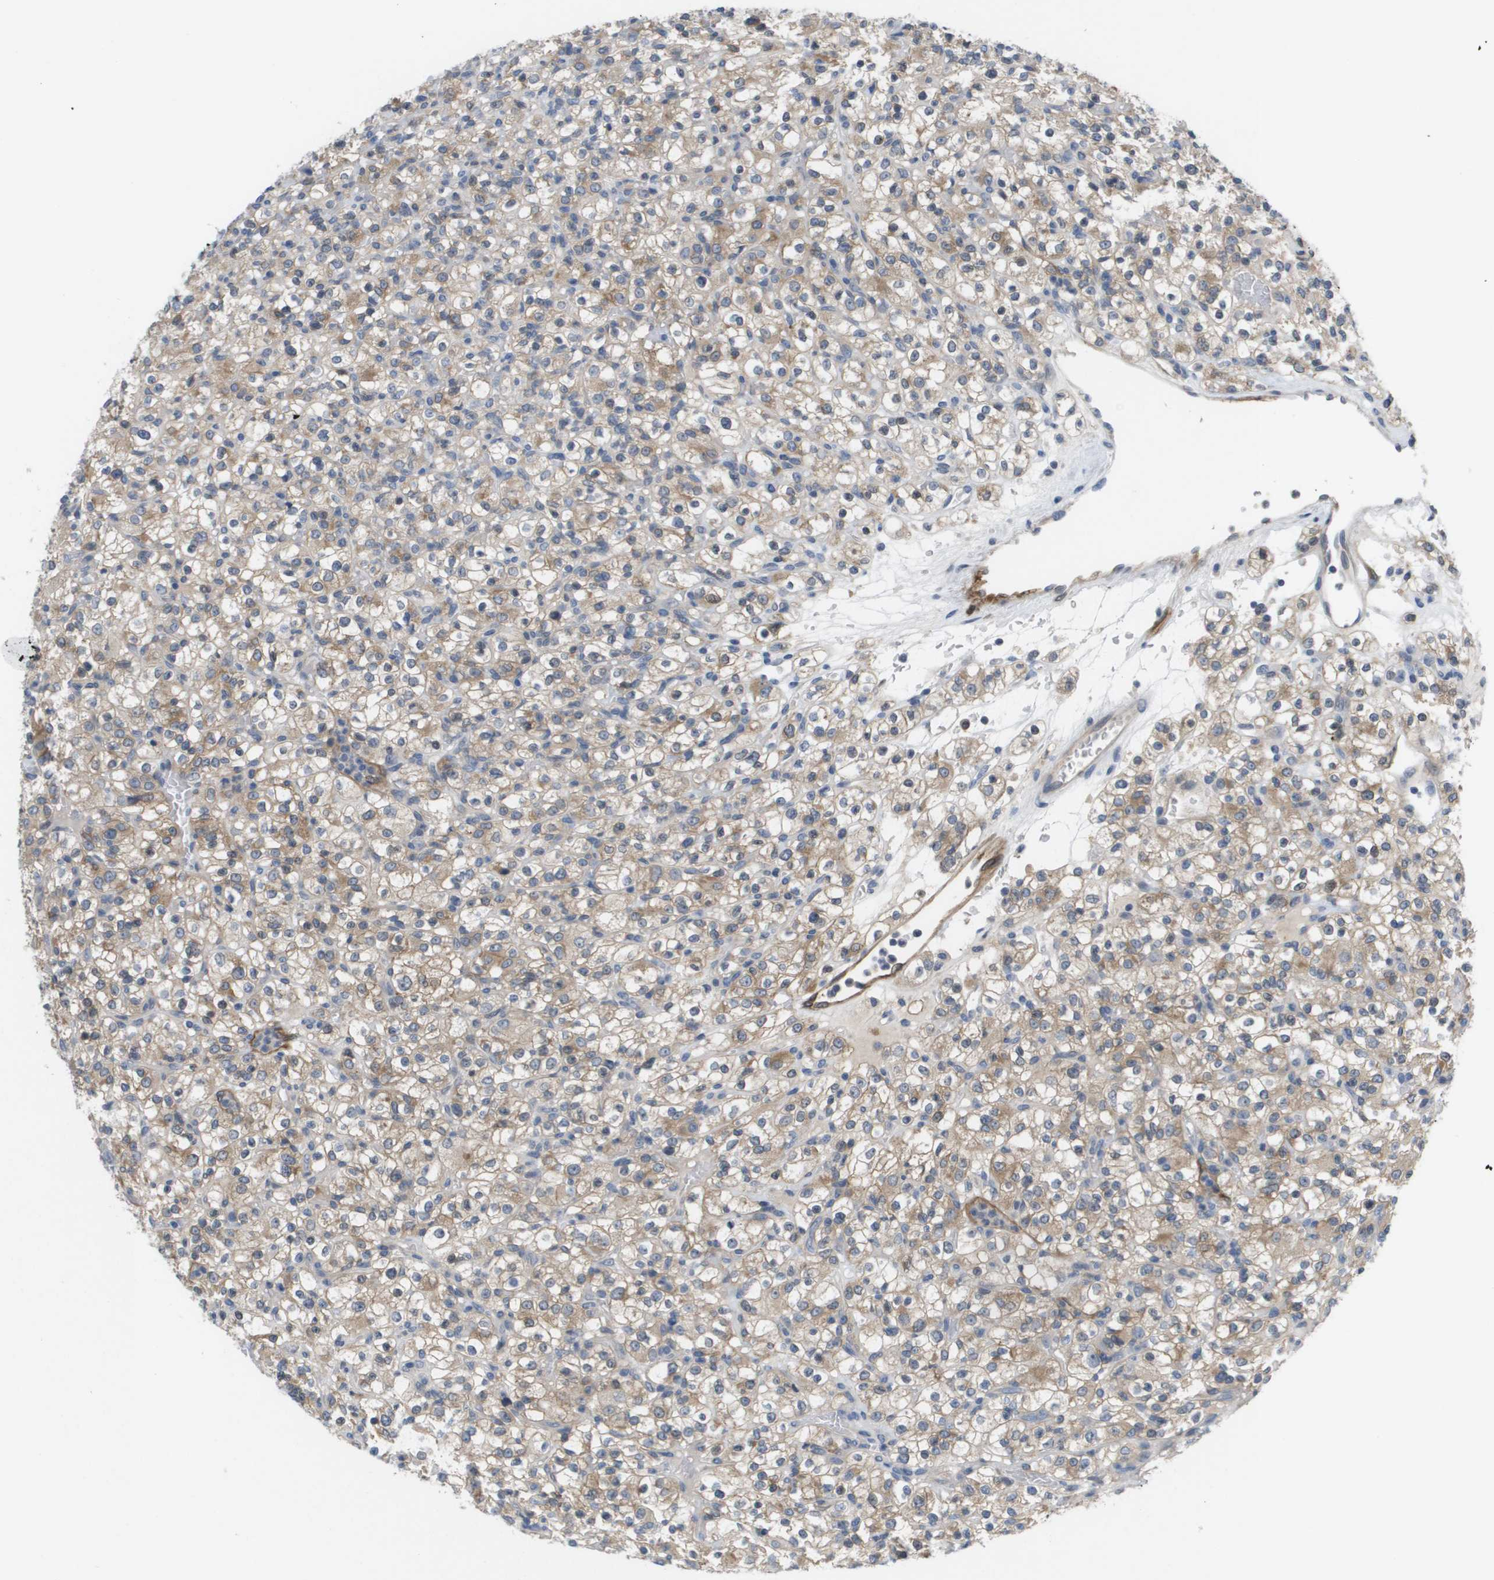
{"staining": {"intensity": "weak", "quantity": ">75%", "location": "cytoplasmic/membranous"}, "tissue": "renal cancer", "cell_type": "Tumor cells", "image_type": "cancer", "snomed": [{"axis": "morphology", "description": "Normal tissue, NOS"}, {"axis": "morphology", "description": "Adenocarcinoma, NOS"}, {"axis": "topography", "description": "Kidney"}], "caption": "Weak cytoplasmic/membranous protein positivity is identified in approximately >75% of tumor cells in adenocarcinoma (renal).", "gene": "MARCHF8", "patient": {"sex": "female", "age": 72}}